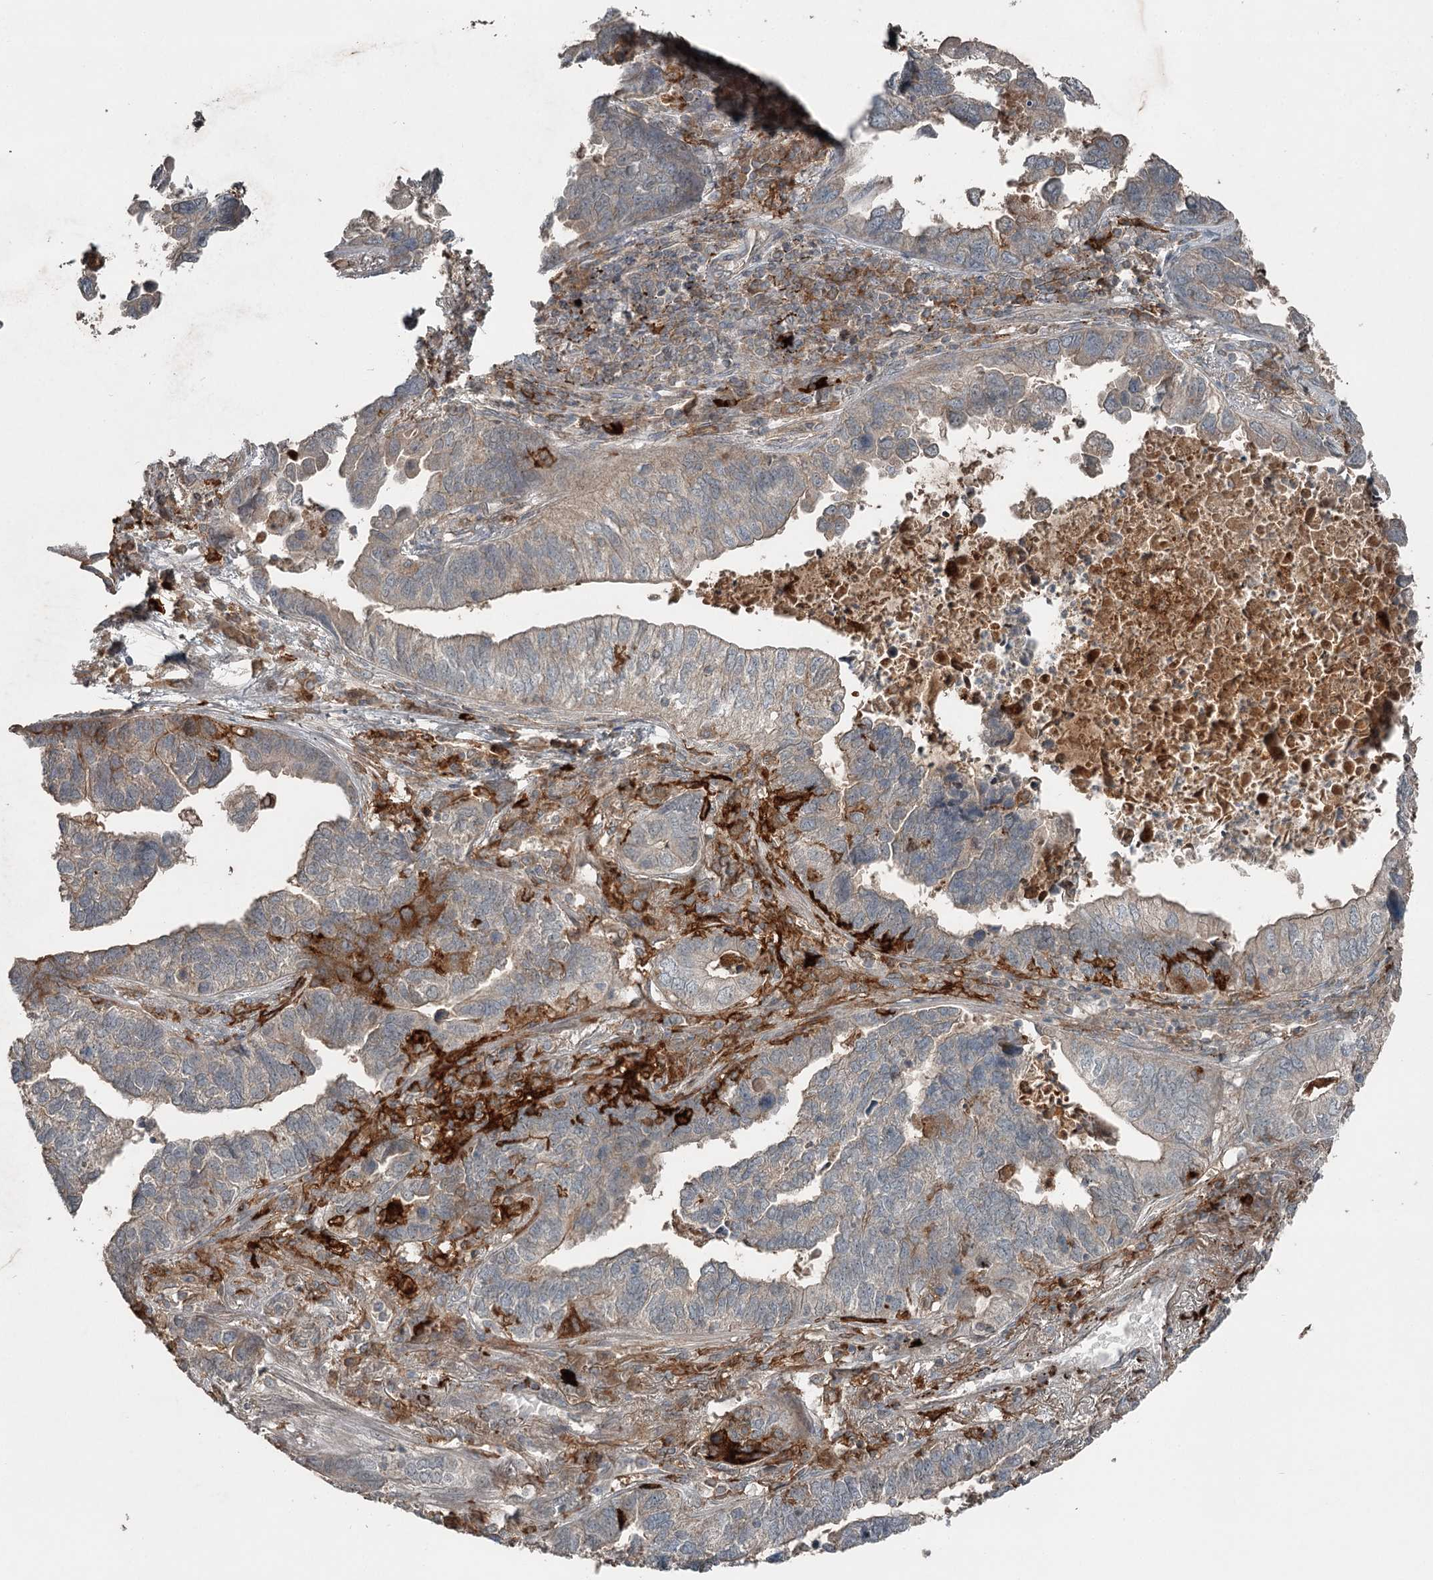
{"staining": {"intensity": "negative", "quantity": "none", "location": "none"}, "tissue": "lung cancer", "cell_type": "Tumor cells", "image_type": "cancer", "snomed": [{"axis": "morphology", "description": "Adenocarcinoma, NOS"}, {"axis": "topography", "description": "Lung"}], "caption": "This is an immunohistochemistry histopathology image of lung cancer (adenocarcinoma). There is no staining in tumor cells.", "gene": "SLC39A8", "patient": {"sex": "male", "age": 67}}